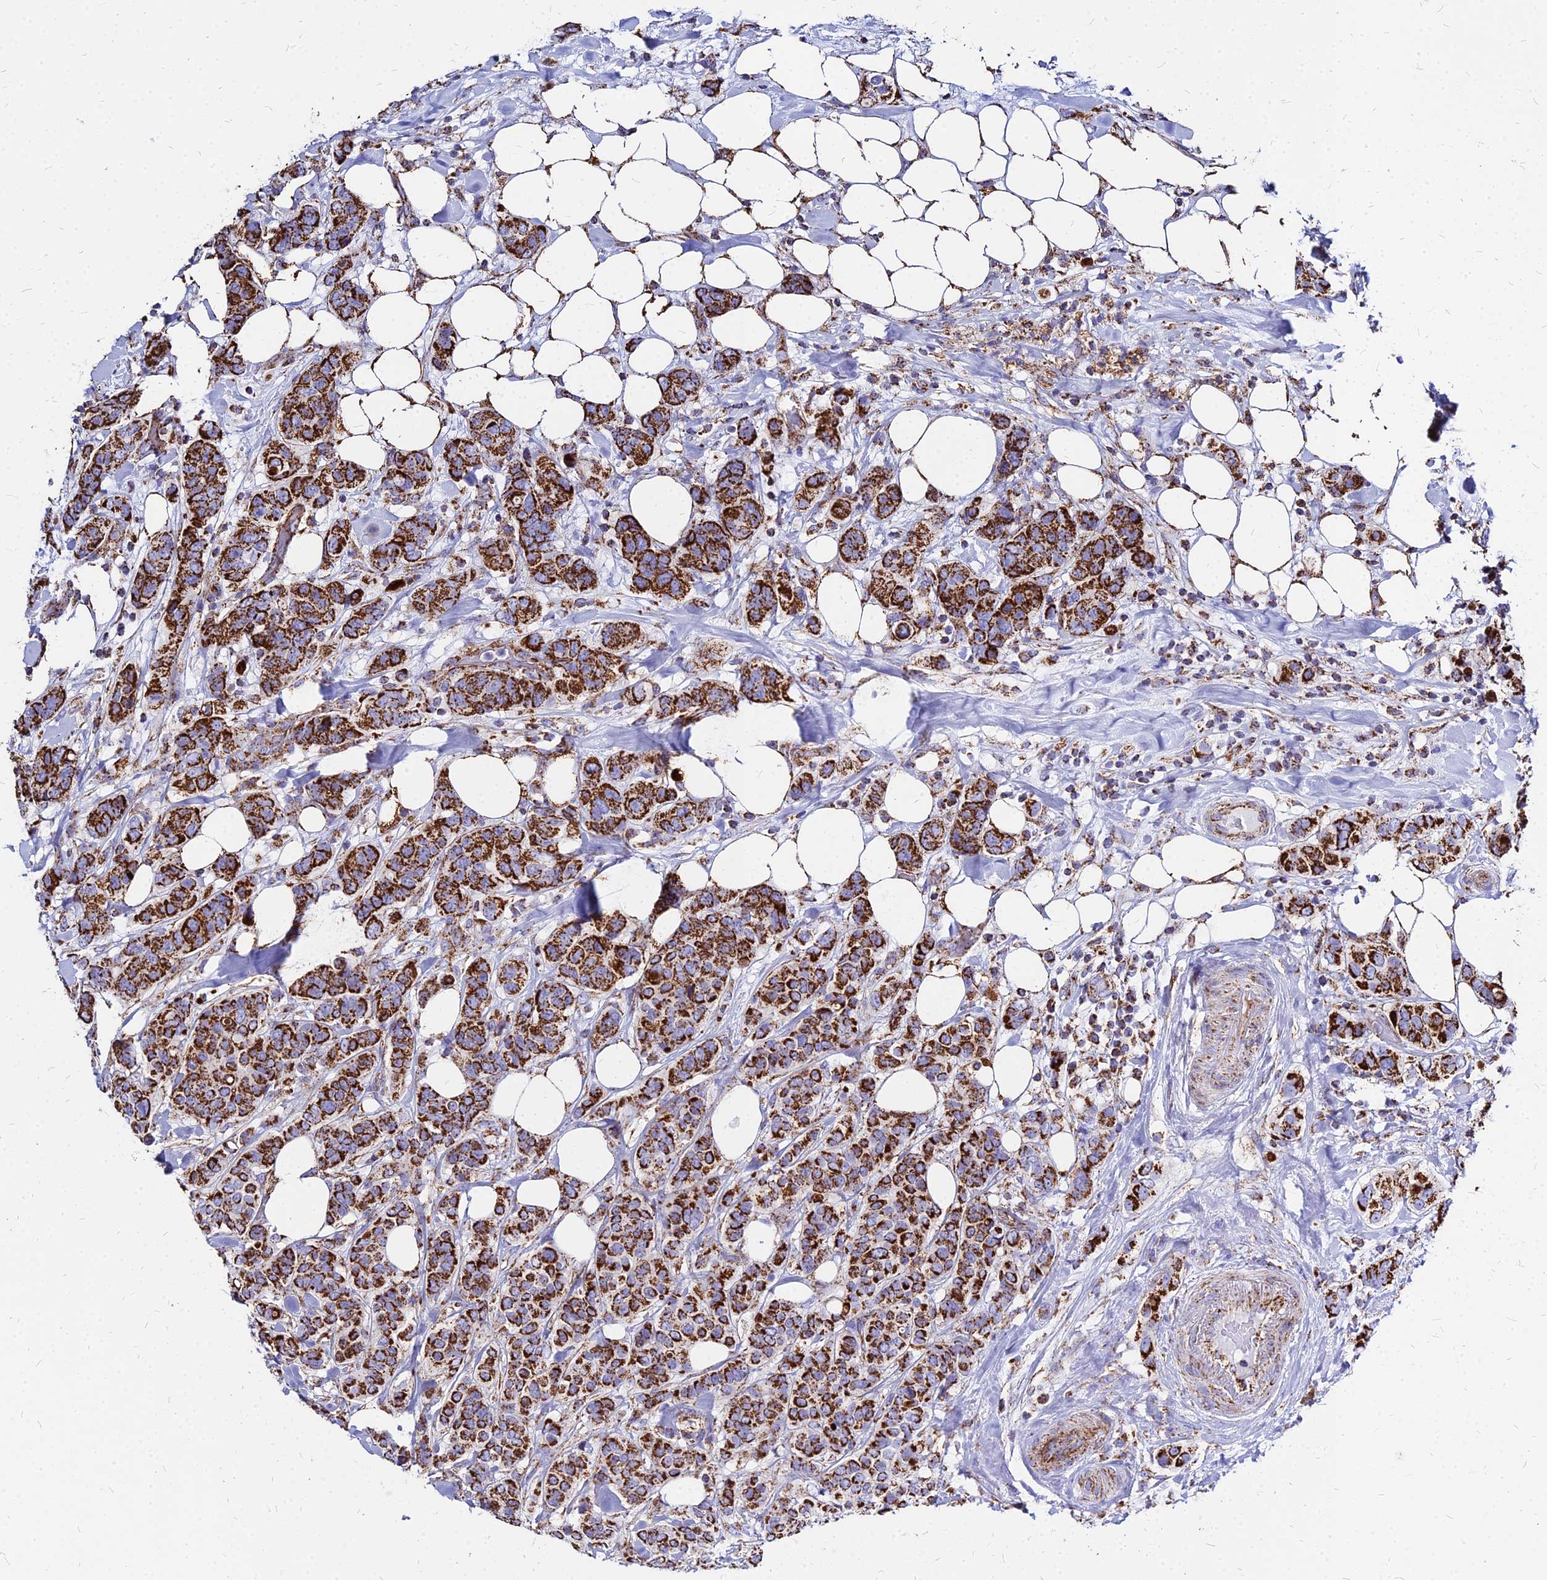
{"staining": {"intensity": "strong", "quantity": ">75%", "location": "cytoplasmic/membranous"}, "tissue": "breast cancer", "cell_type": "Tumor cells", "image_type": "cancer", "snomed": [{"axis": "morphology", "description": "Lobular carcinoma"}, {"axis": "topography", "description": "Breast"}], "caption": "IHC of human breast cancer displays high levels of strong cytoplasmic/membranous staining in approximately >75% of tumor cells. (Brightfield microscopy of DAB IHC at high magnification).", "gene": "DLD", "patient": {"sex": "female", "age": 51}}